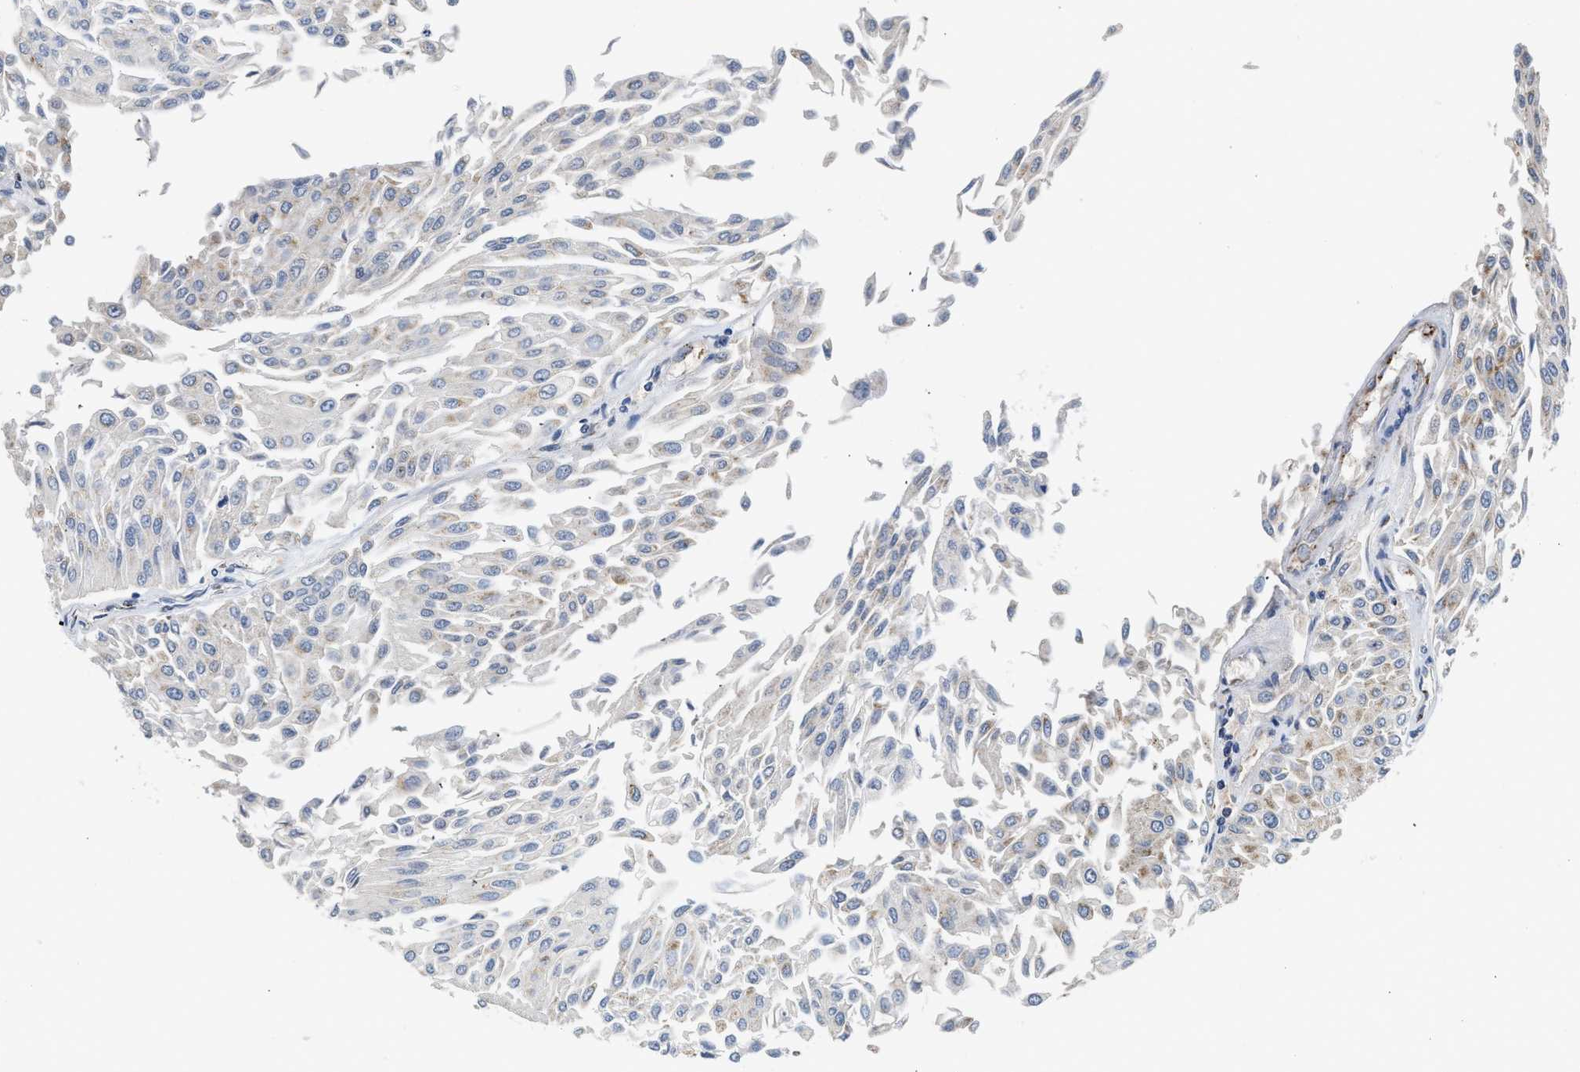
{"staining": {"intensity": "weak", "quantity": "<25%", "location": "cytoplasmic/membranous"}, "tissue": "urothelial cancer", "cell_type": "Tumor cells", "image_type": "cancer", "snomed": [{"axis": "morphology", "description": "Urothelial carcinoma, Low grade"}, {"axis": "topography", "description": "Urinary bladder"}], "caption": "The photomicrograph reveals no staining of tumor cells in urothelial cancer.", "gene": "PIM1", "patient": {"sex": "female", "age": 60}}